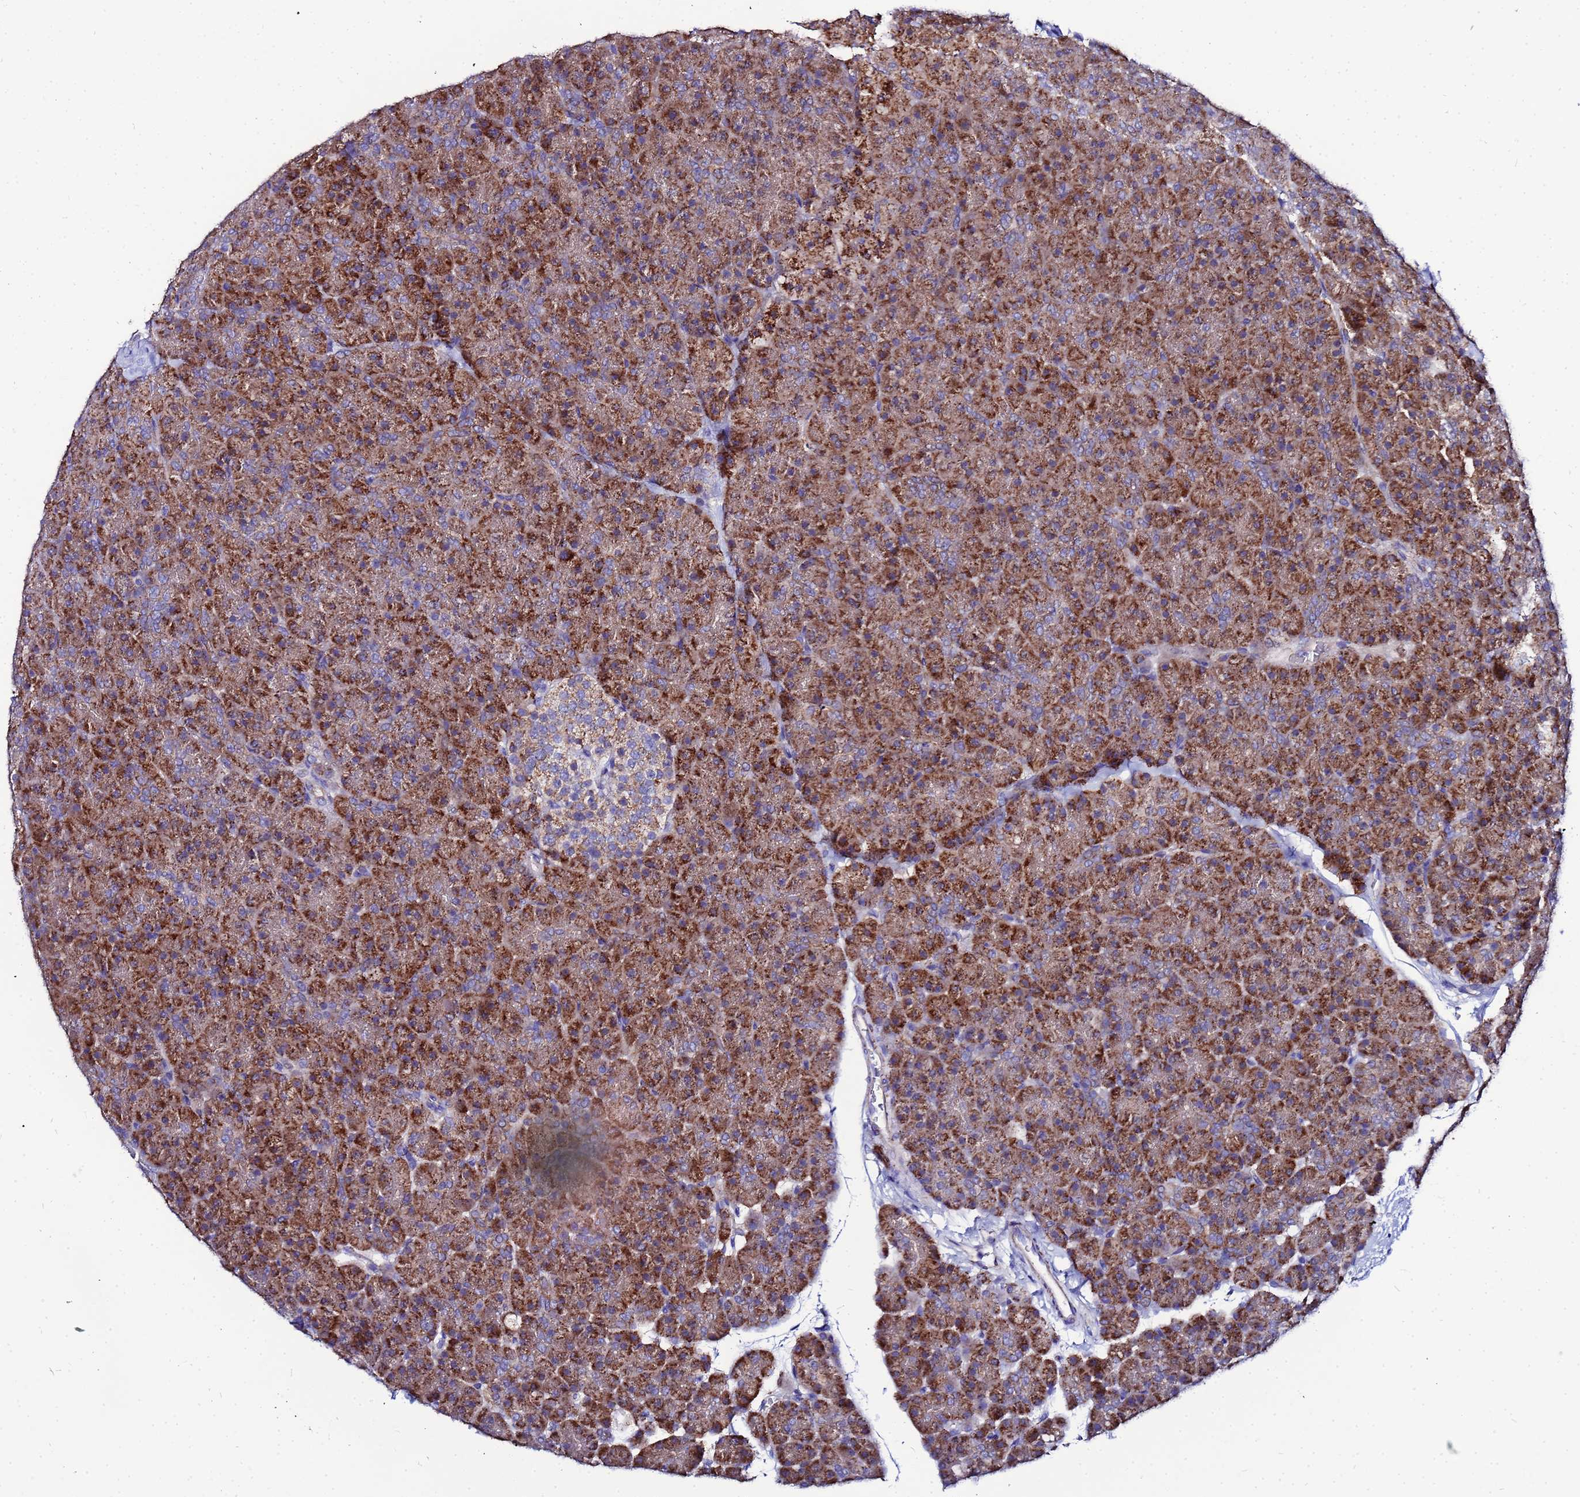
{"staining": {"intensity": "moderate", "quantity": ">75%", "location": "cytoplasmic/membranous"}, "tissue": "pancreas", "cell_type": "Exocrine glandular cells", "image_type": "normal", "snomed": [{"axis": "morphology", "description": "Normal tissue, NOS"}, {"axis": "topography", "description": "Pancreas"}], "caption": "A brown stain highlights moderate cytoplasmic/membranous staining of a protein in exocrine glandular cells of unremarkable pancreas.", "gene": "FAHD2A", "patient": {"sex": "male", "age": 36}}